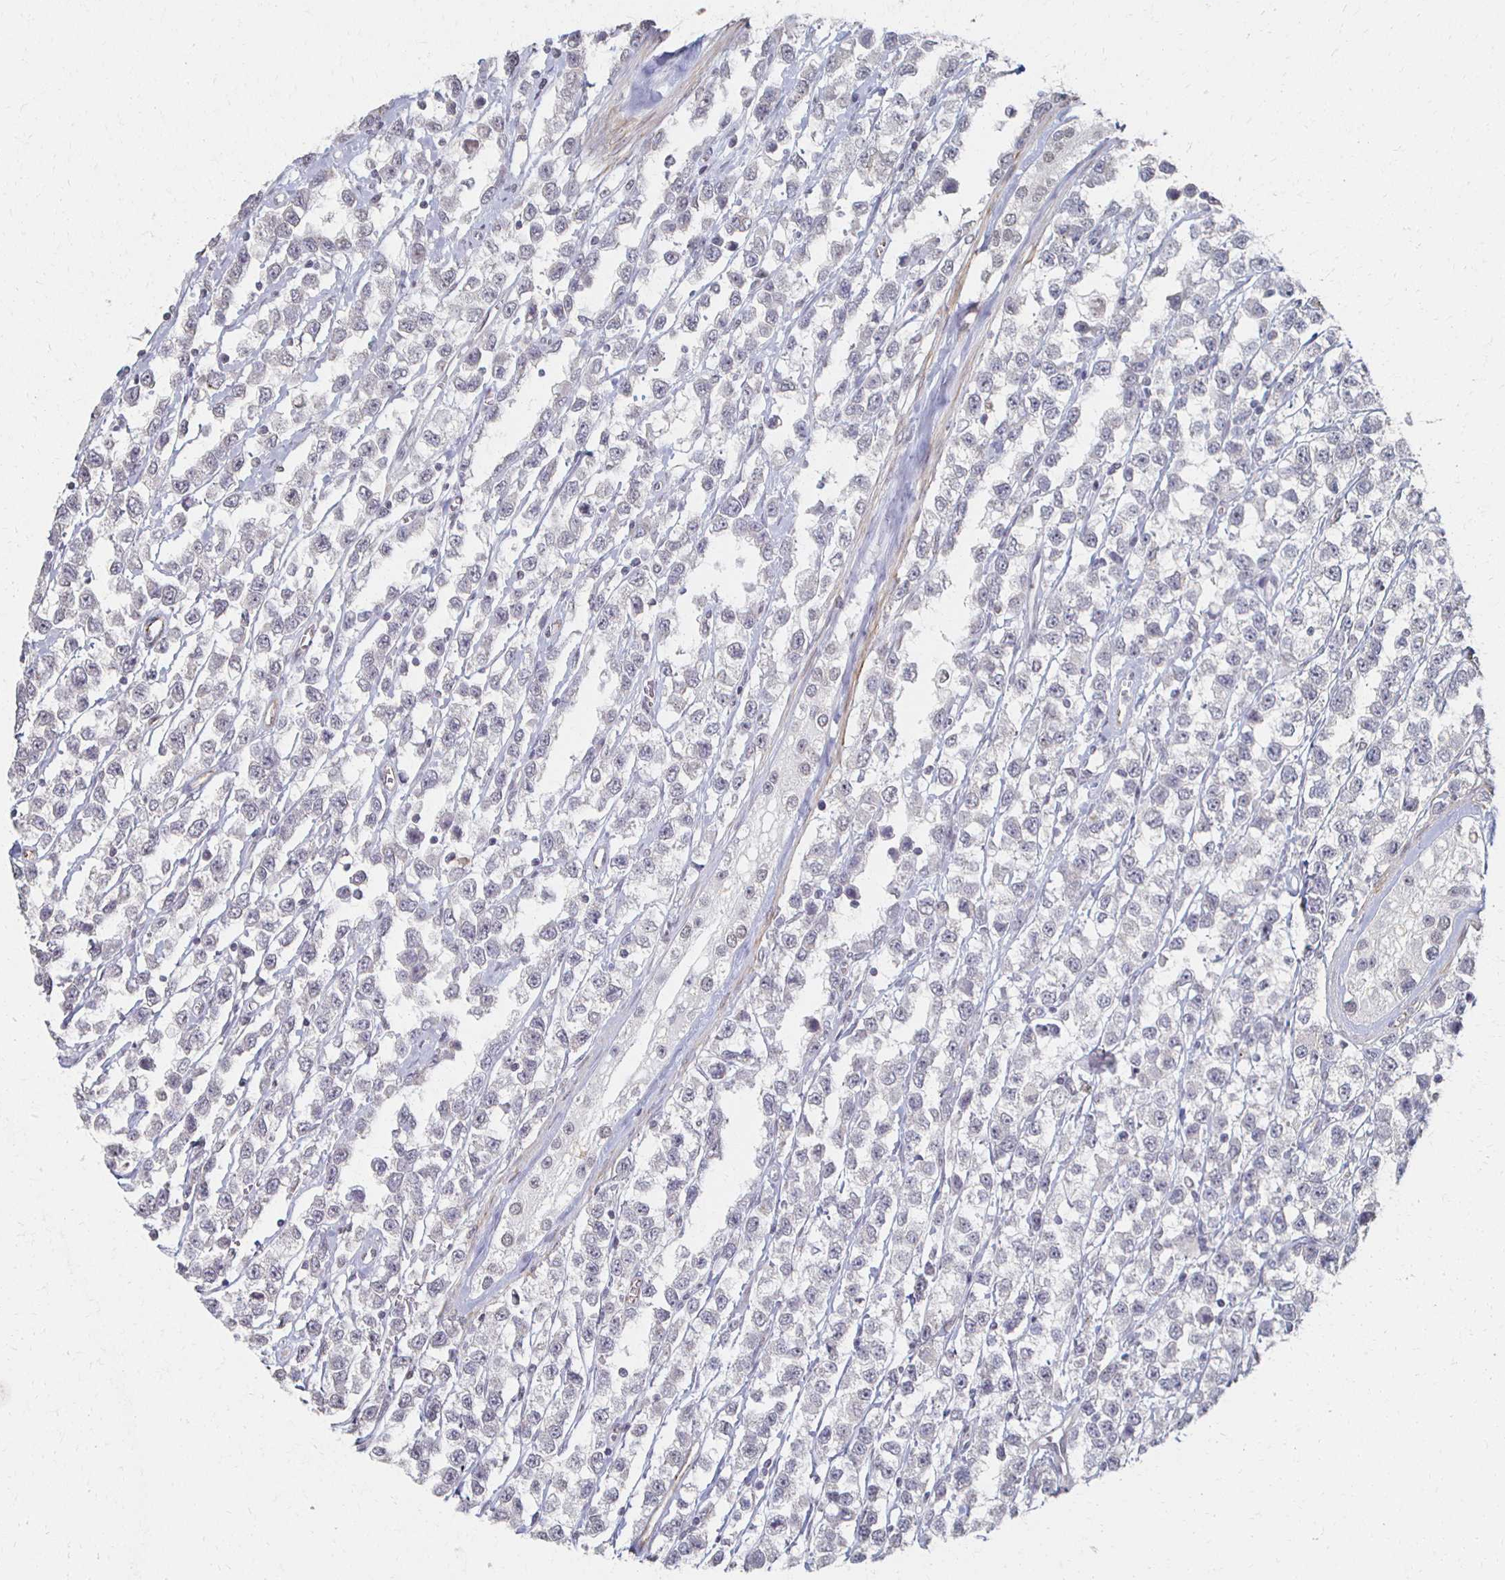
{"staining": {"intensity": "negative", "quantity": "none", "location": "none"}, "tissue": "testis cancer", "cell_type": "Tumor cells", "image_type": "cancer", "snomed": [{"axis": "morphology", "description": "Seminoma, NOS"}, {"axis": "topography", "description": "Testis"}], "caption": "Protein analysis of testis seminoma shows no significant expression in tumor cells. Brightfield microscopy of immunohistochemistry (IHC) stained with DAB (3,3'-diaminobenzidine) (brown) and hematoxylin (blue), captured at high magnification.", "gene": "DAB1", "patient": {"sex": "male", "age": 34}}